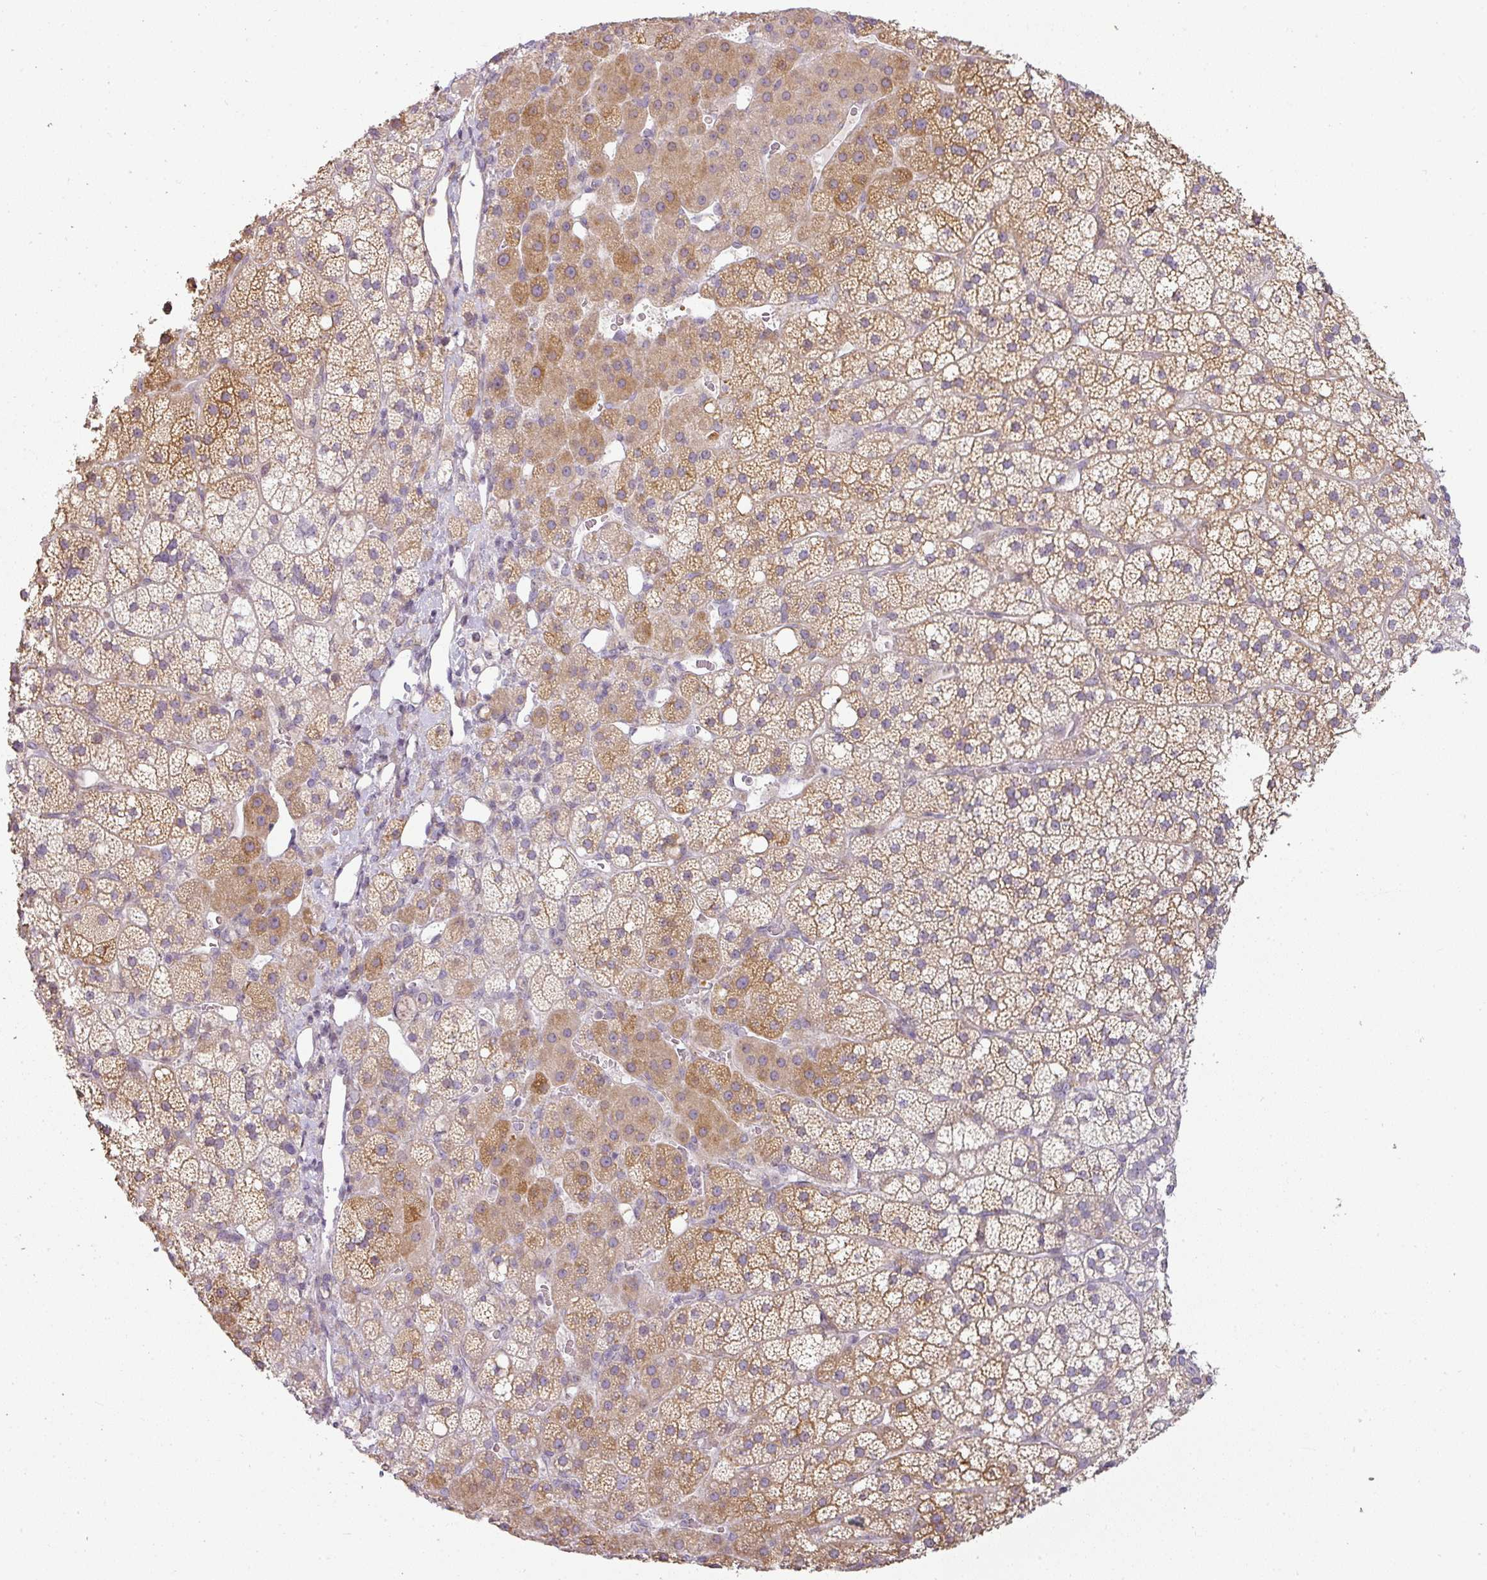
{"staining": {"intensity": "moderate", "quantity": "25%-75%", "location": "cytoplasmic/membranous"}, "tissue": "adrenal gland", "cell_type": "Glandular cells", "image_type": "normal", "snomed": [{"axis": "morphology", "description": "Normal tissue, NOS"}, {"axis": "topography", "description": "Adrenal gland"}], "caption": "Protein expression analysis of normal human adrenal gland reveals moderate cytoplasmic/membranous expression in approximately 25%-75% of glandular cells. The protein of interest is shown in brown color, while the nuclei are stained blue.", "gene": "CCDC144A", "patient": {"sex": "male", "age": 53}}